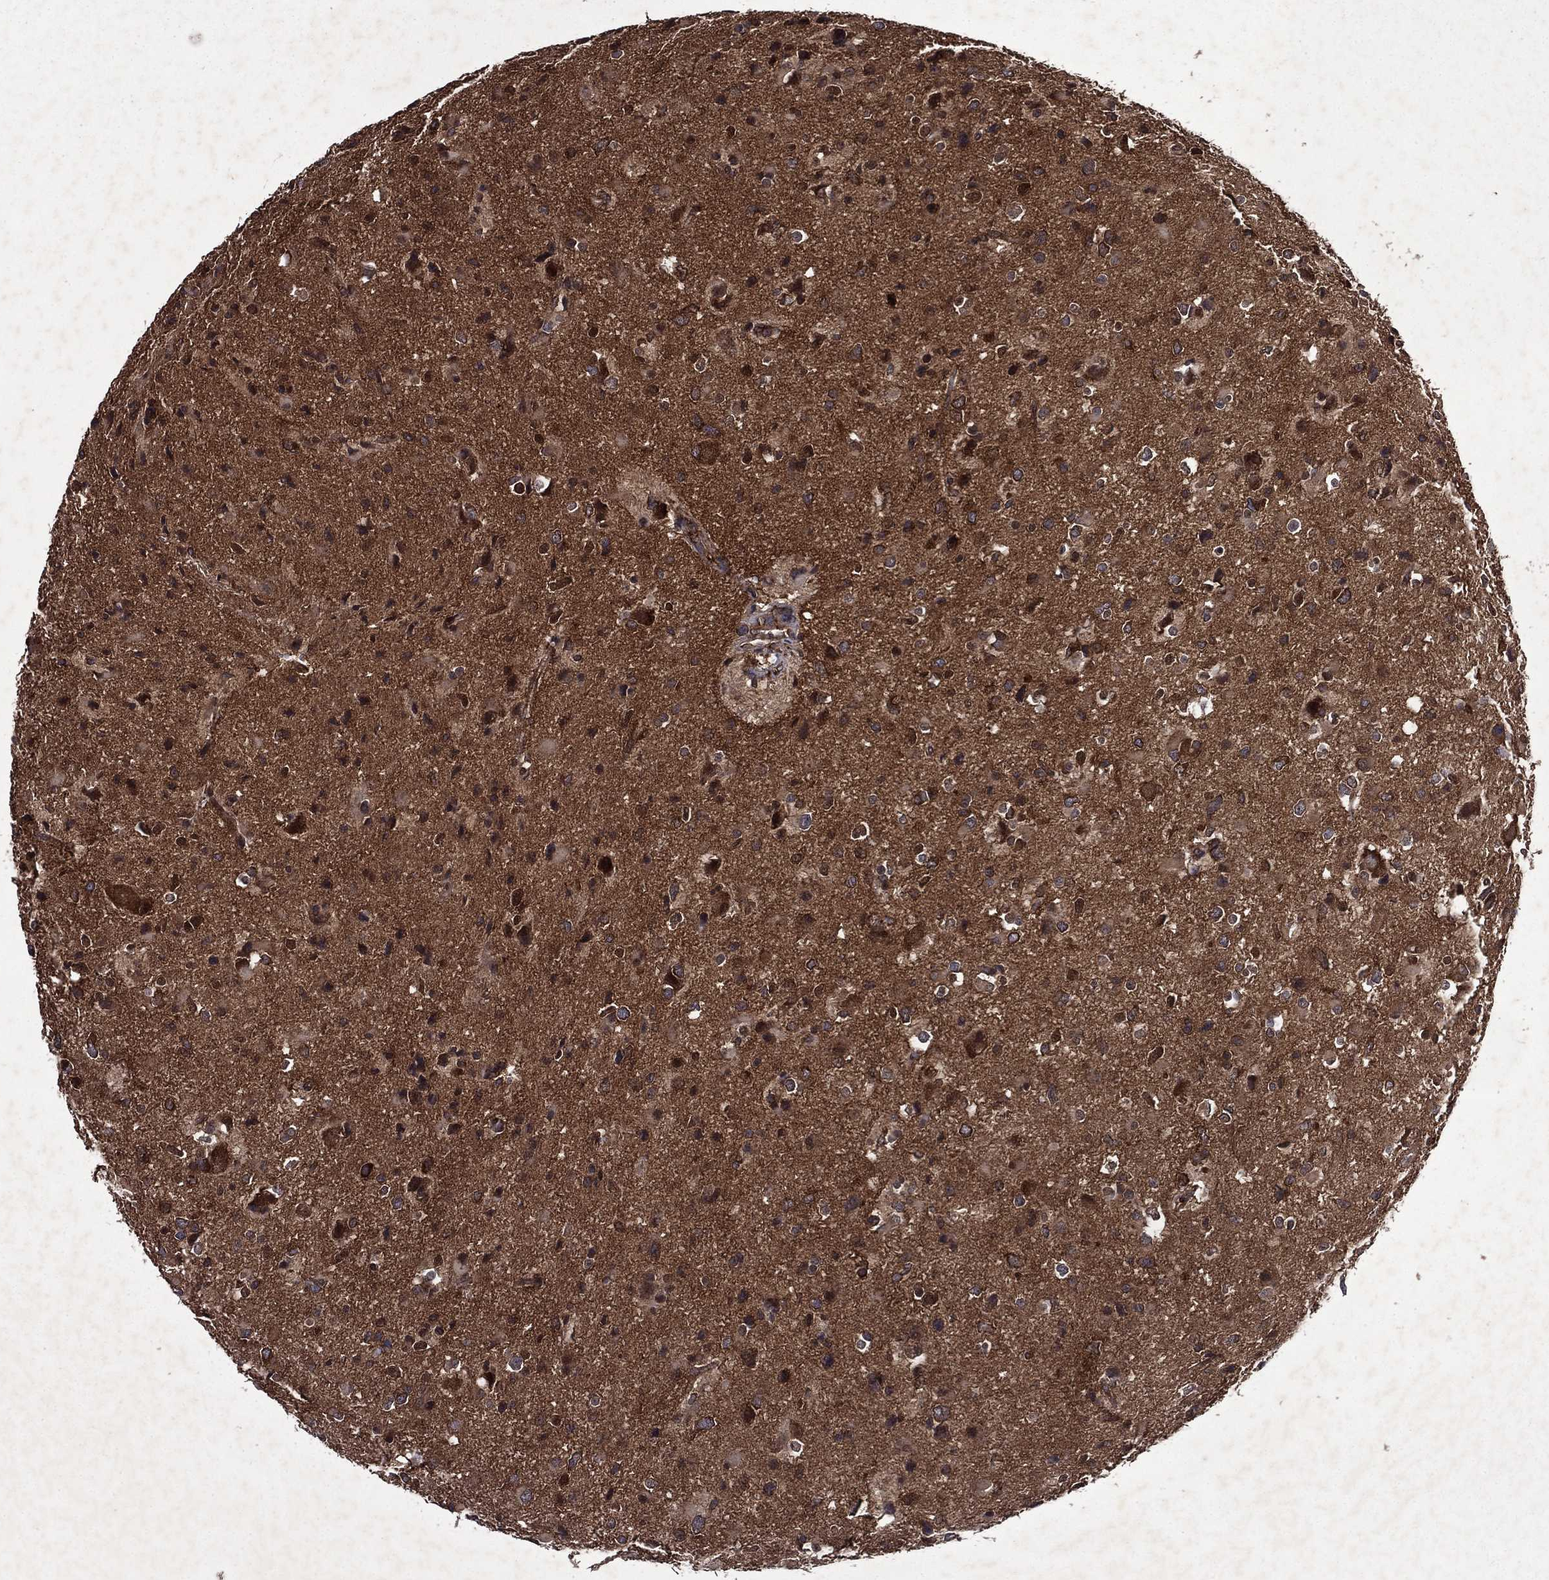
{"staining": {"intensity": "strong", "quantity": "<25%", "location": "cytoplasmic/membranous"}, "tissue": "glioma", "cell_type": "Tumor cells", "image_type": "cancer", "snomed": [{"axis": "morphology", "description": "Glioma, malignant, Low grade"}, {"axis": "topography", "description": "Brain"}], "caption": "High-magnification brightfield microscopy of malignant low-grade glioma stained with DAB (brown) and counterstained with hematoxylin (blue). tumor cells exhibit strong cytoplasmic/membranous positivity is identified in about<25% of cells.", "gene": "EIF2B4", "patient": {"sex": "female", "age": 32}}